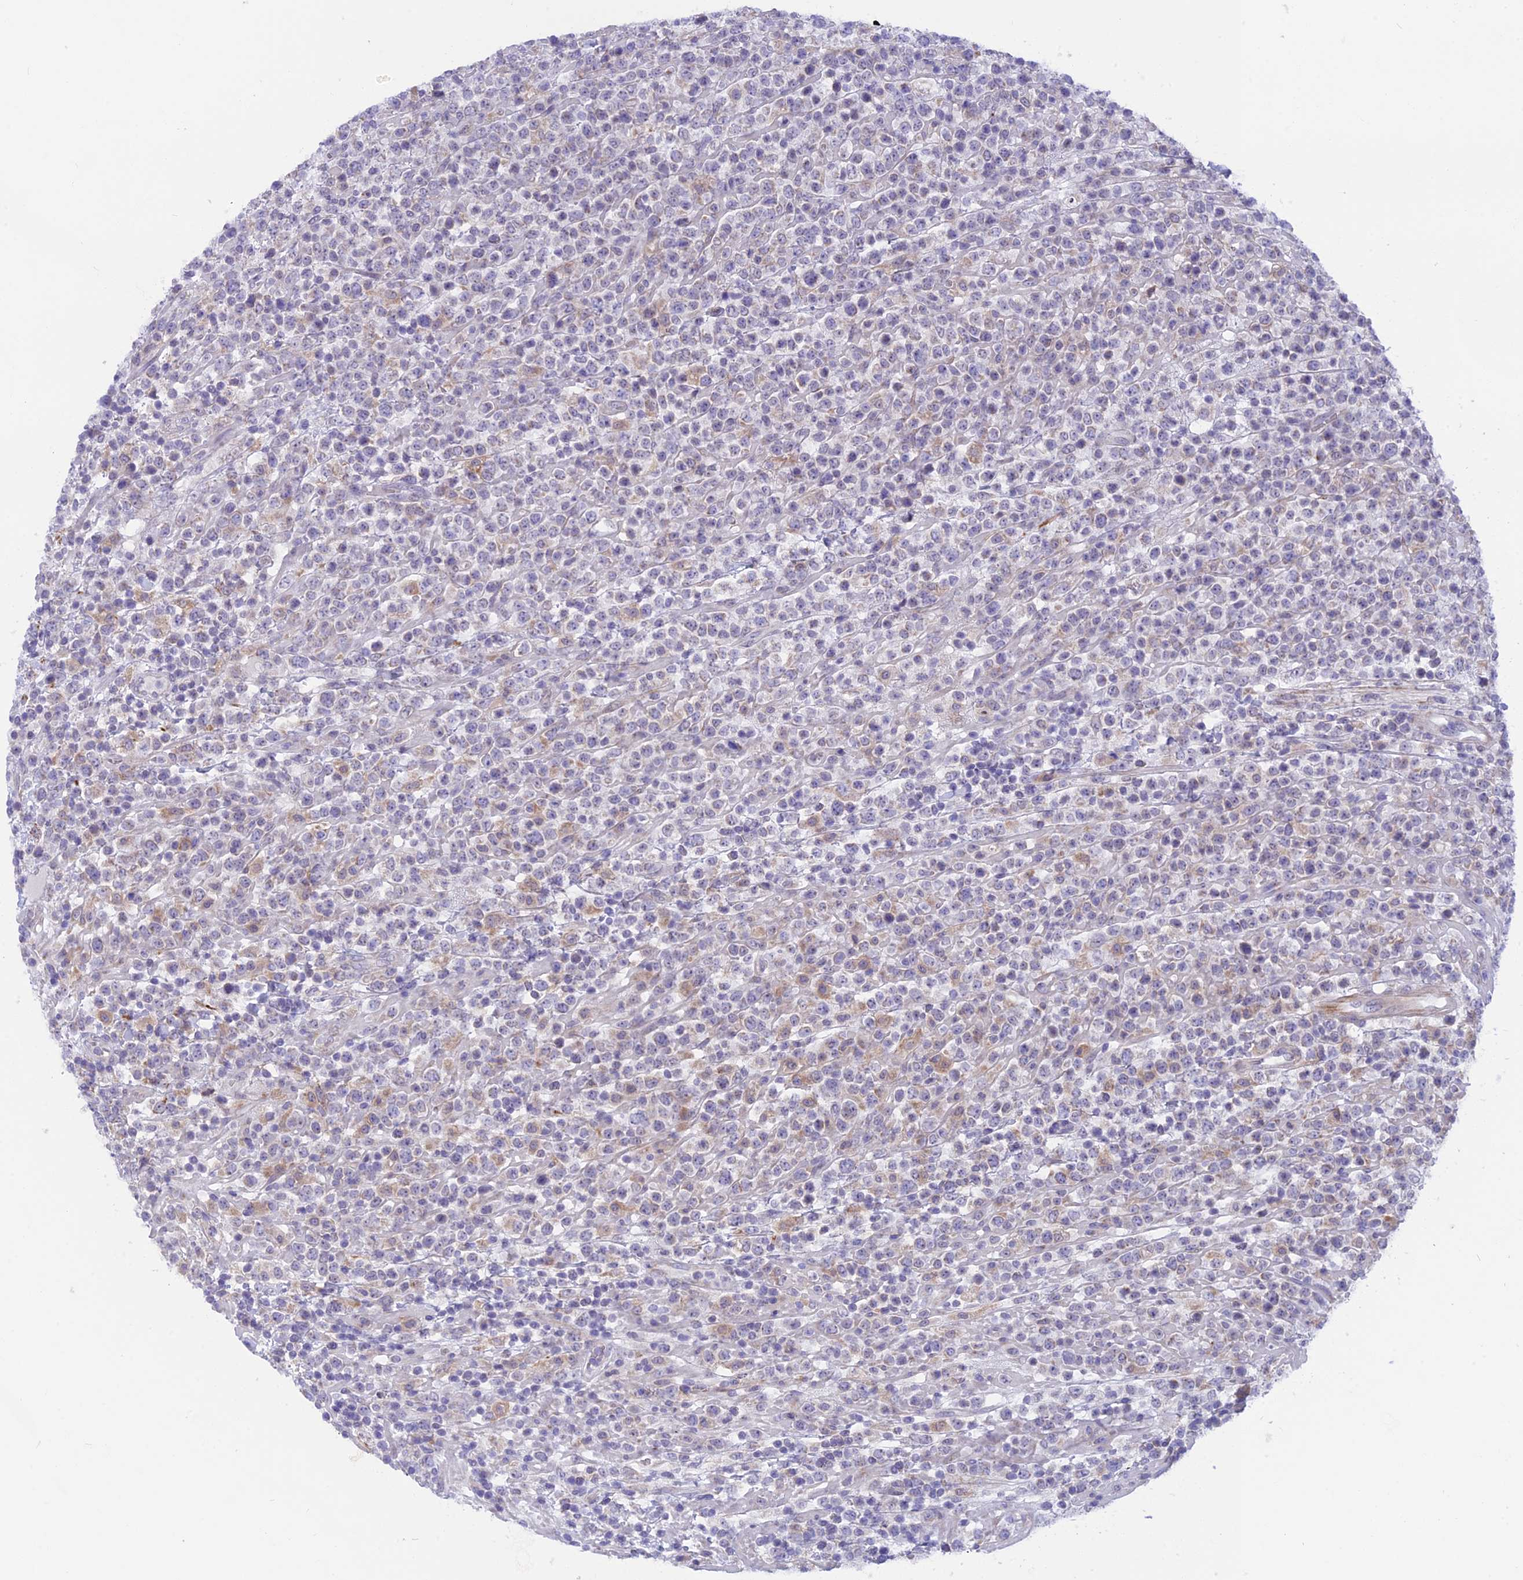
{"staining": {"intensity": "negative", "quantity": "none", "location": "none"}, "tissue": "lymphoma", "cell_type": "Tumor cells", "image_type": "cancer", "snomed": [{"axis": "morphology", "description": "Malignant lymphoma, non-Hodgkin's type, High grade"}, {"axis": "topography", "description": "Colon"}], "caption": "Micrograph shows no significant protein expression in tumor cells of high-grade malignant lymphoma, non-Hodgkin's type.", "gene": "PLAC9", "patient": {"sex": "female", "age": 53}}